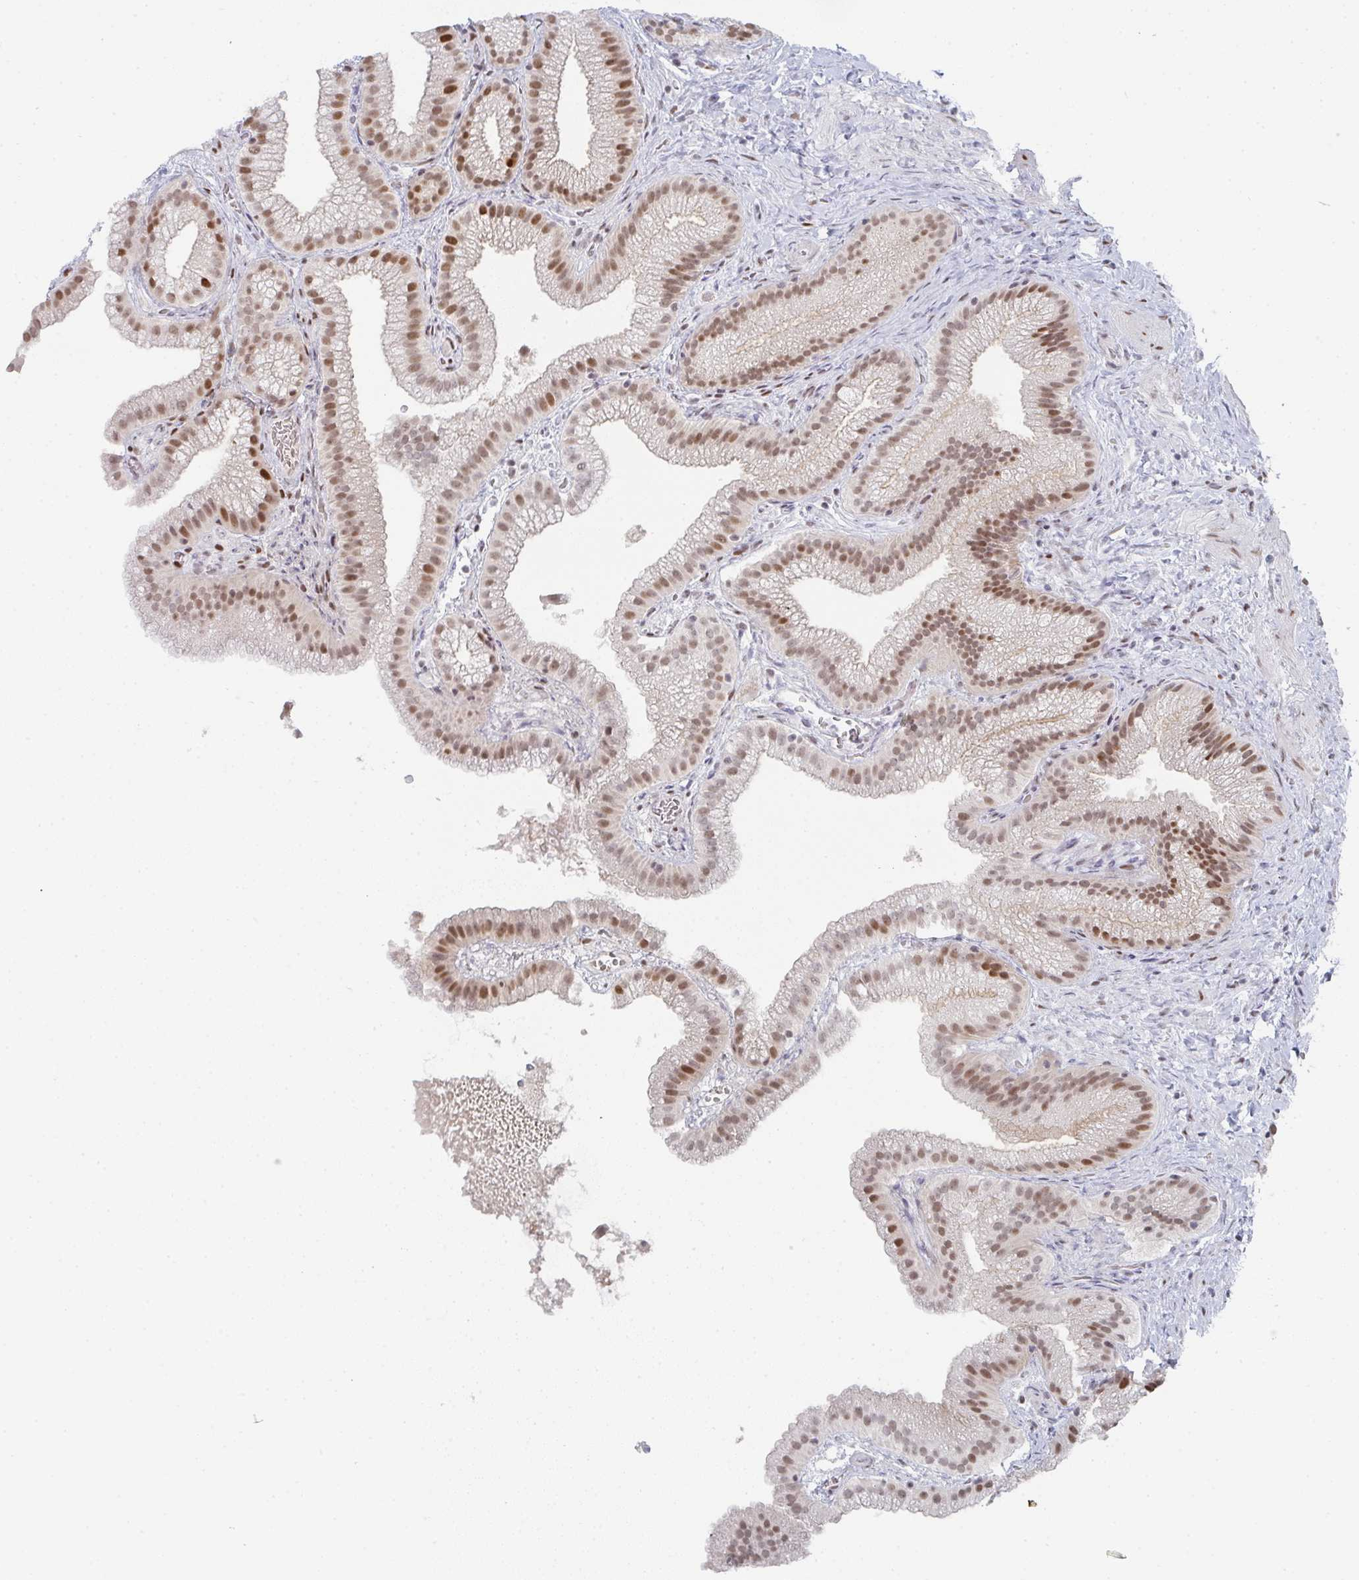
{"staining": {"intensity": "moderate", "quantity": ">75%", "location": "nuclear"}, "tissue": "gallbladder", "cell_type": "Glandular cells", "image_type": "normal", "snomed": [{"axis": "morphology", "description": "Normal tissue, NOS"}, {"axis": "topography", "description": "Gallbladder"}], "caption": "Glandular cells display medium levels of moderate nuclear positivity in approximately >75% of cells in unremarkable gallbladder. Immunohistochemistry (ihc) stains the protein in brown and the nuclei are stained blue.", "gene": "POU2AF2", "patient": {"sex": "female", "age": 63}}